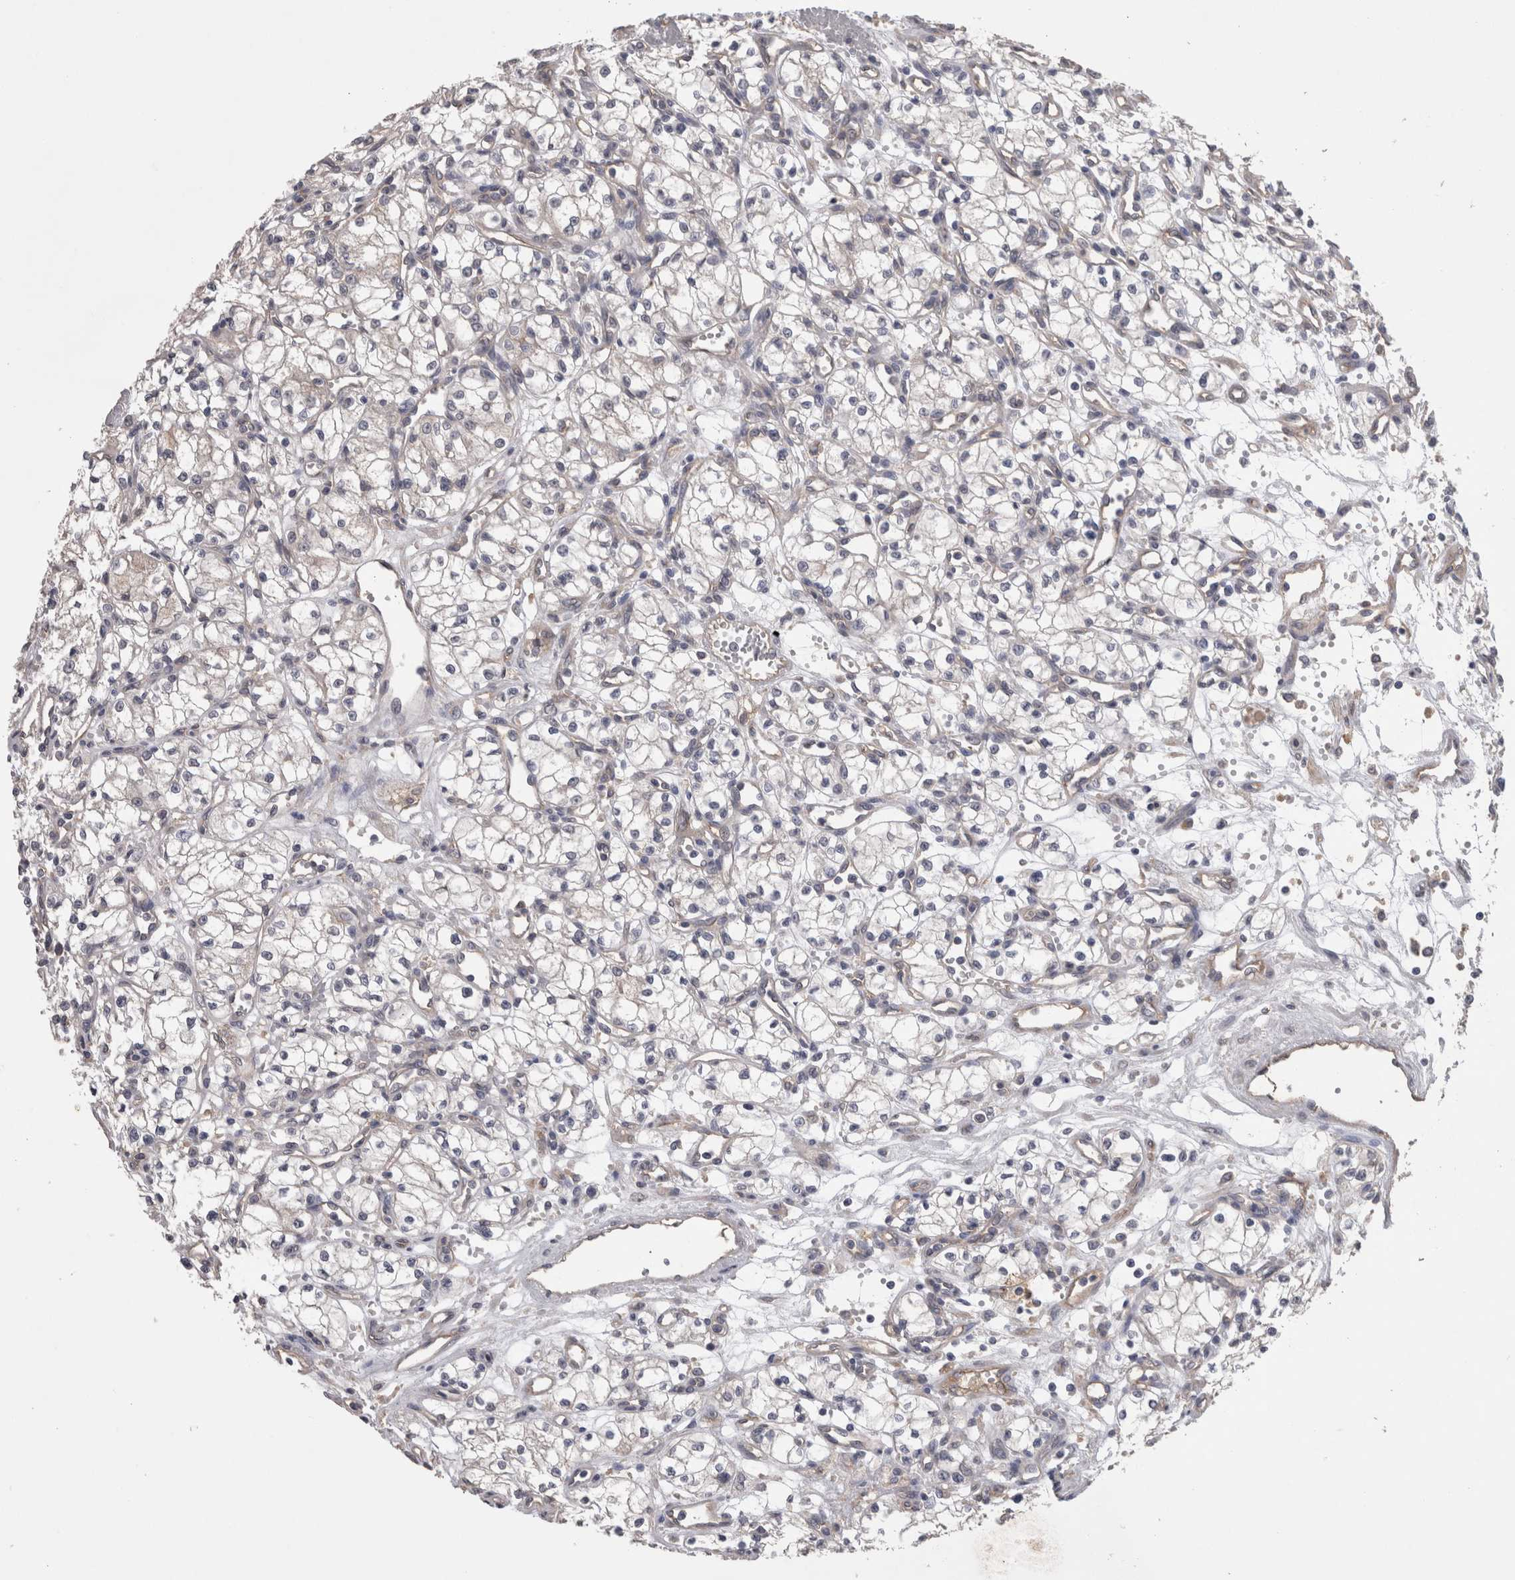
{"staining": {"intensity": "negative", "quantity": "none", "location": "none"}, "tissue": "renal cancer", "cell_type": "Tumor cells", "image_type": "cancer", "snomed": [{"axis": "morphology", "description": "Normal tissue, NOS"}, {"axis": "morphology", "description": "Adenocarcinoma, NOS"}, {"axis": "topography", "description": "Kidney"}], "caption": "Tumor cells show no significant positivity in adenocarcinoma (renal).", "gene": "NECTIN2", "patient": {"sex": "male", "age": 59}}